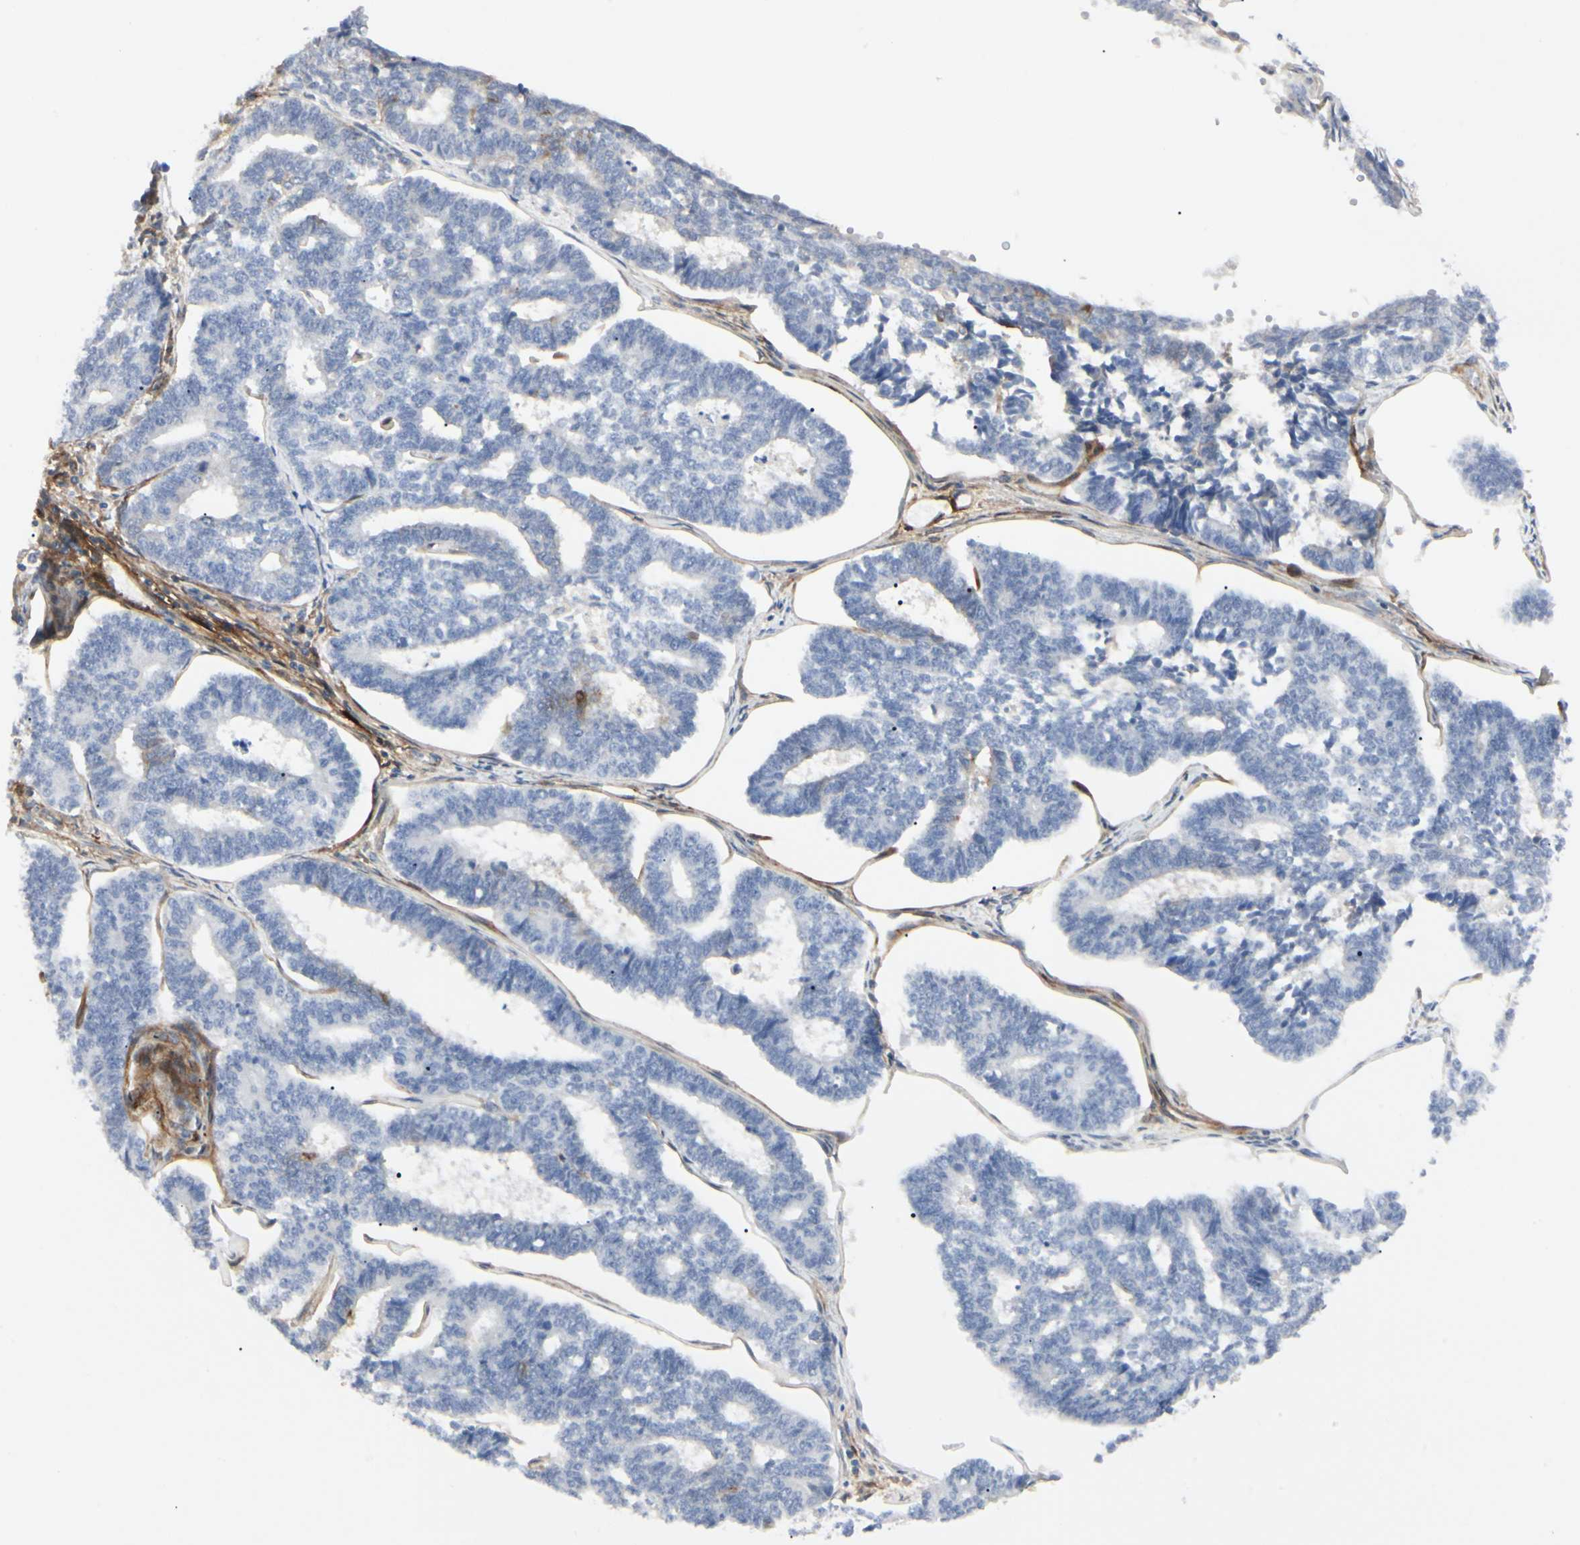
{"staining": {"intensity": "negative", "quantity": "none", "location": "none"}, "tissue": "endometrial cancer", "cell_type": "Tumor cells", "image_type": "cancer", "snomed": [{"axis": "morphology", "description": "Adenocarcinoma, NOS"}, {"axis": "topography", "description": "Endometrium"}], "caption": "IHC histopathology image of human adenocarcinoma (endometrial) stained for a protein (brown), which exhibits no positivity in tumor cells.", "gene": "GGT5", "patient": {"sex": "female", "age": 70}}